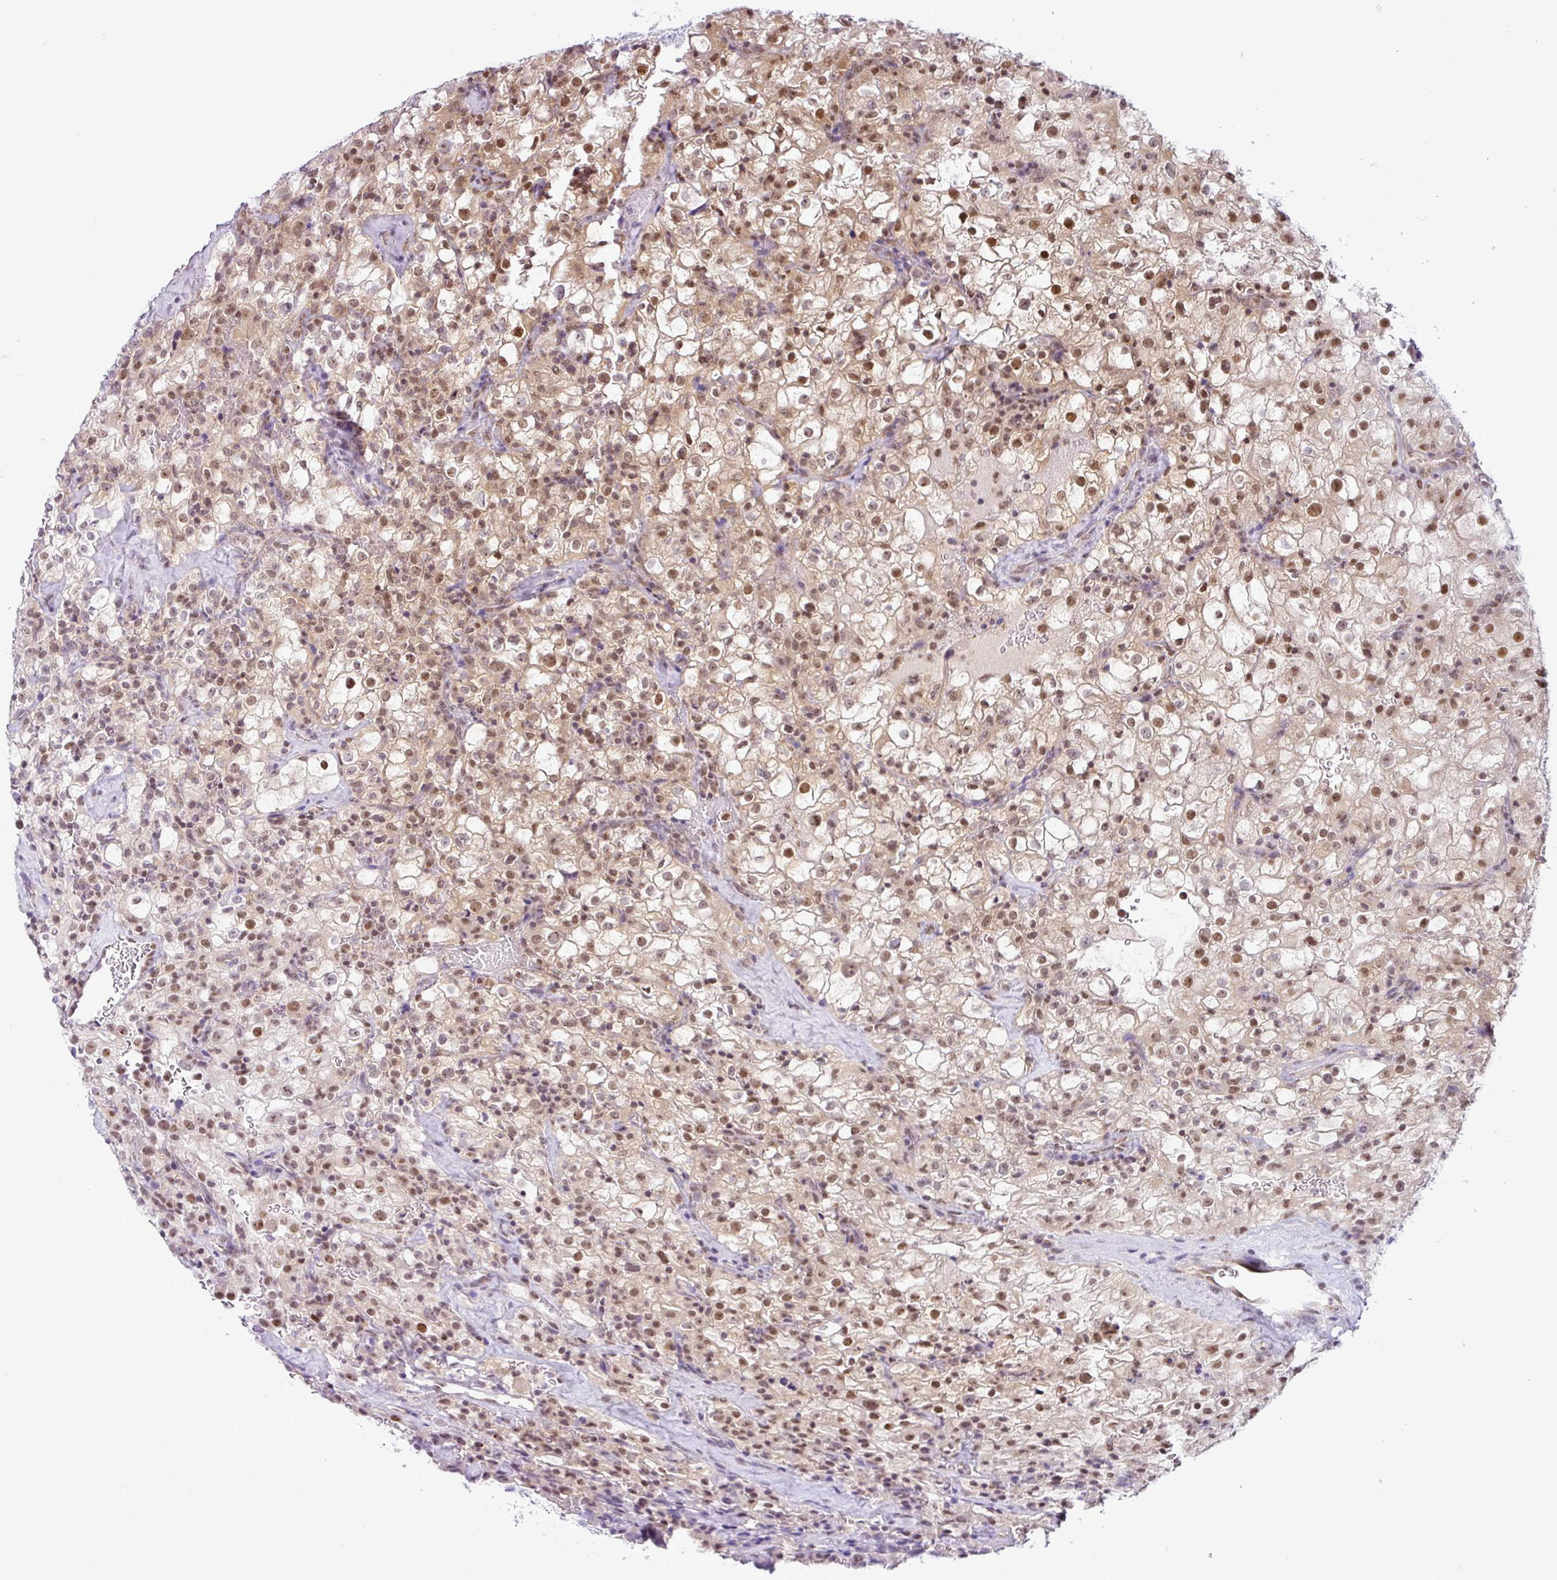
{"staining": {"intensity": "moderate", "quantity": "25%-75%", "location": "cytoplasmic/membranous,nuclear"}, "tissue": "renal cancer", "cell_type": "Tumor cells", "image_type": "cancer", "snomed": [{"axis": "morphology", "description": "Adenocarcinoma, NOS"}, {"axis": "topography", "description": "Kidney"}], "caption": "Protein staining by immunohistochemistry displays moderate cytoplasmic/membranous and nuclear positivity in approximately 25%-75% of tumor cells in renal cancer.", "gene": "NDUFB2", "patient": {"sex": "female", "age": 74}}